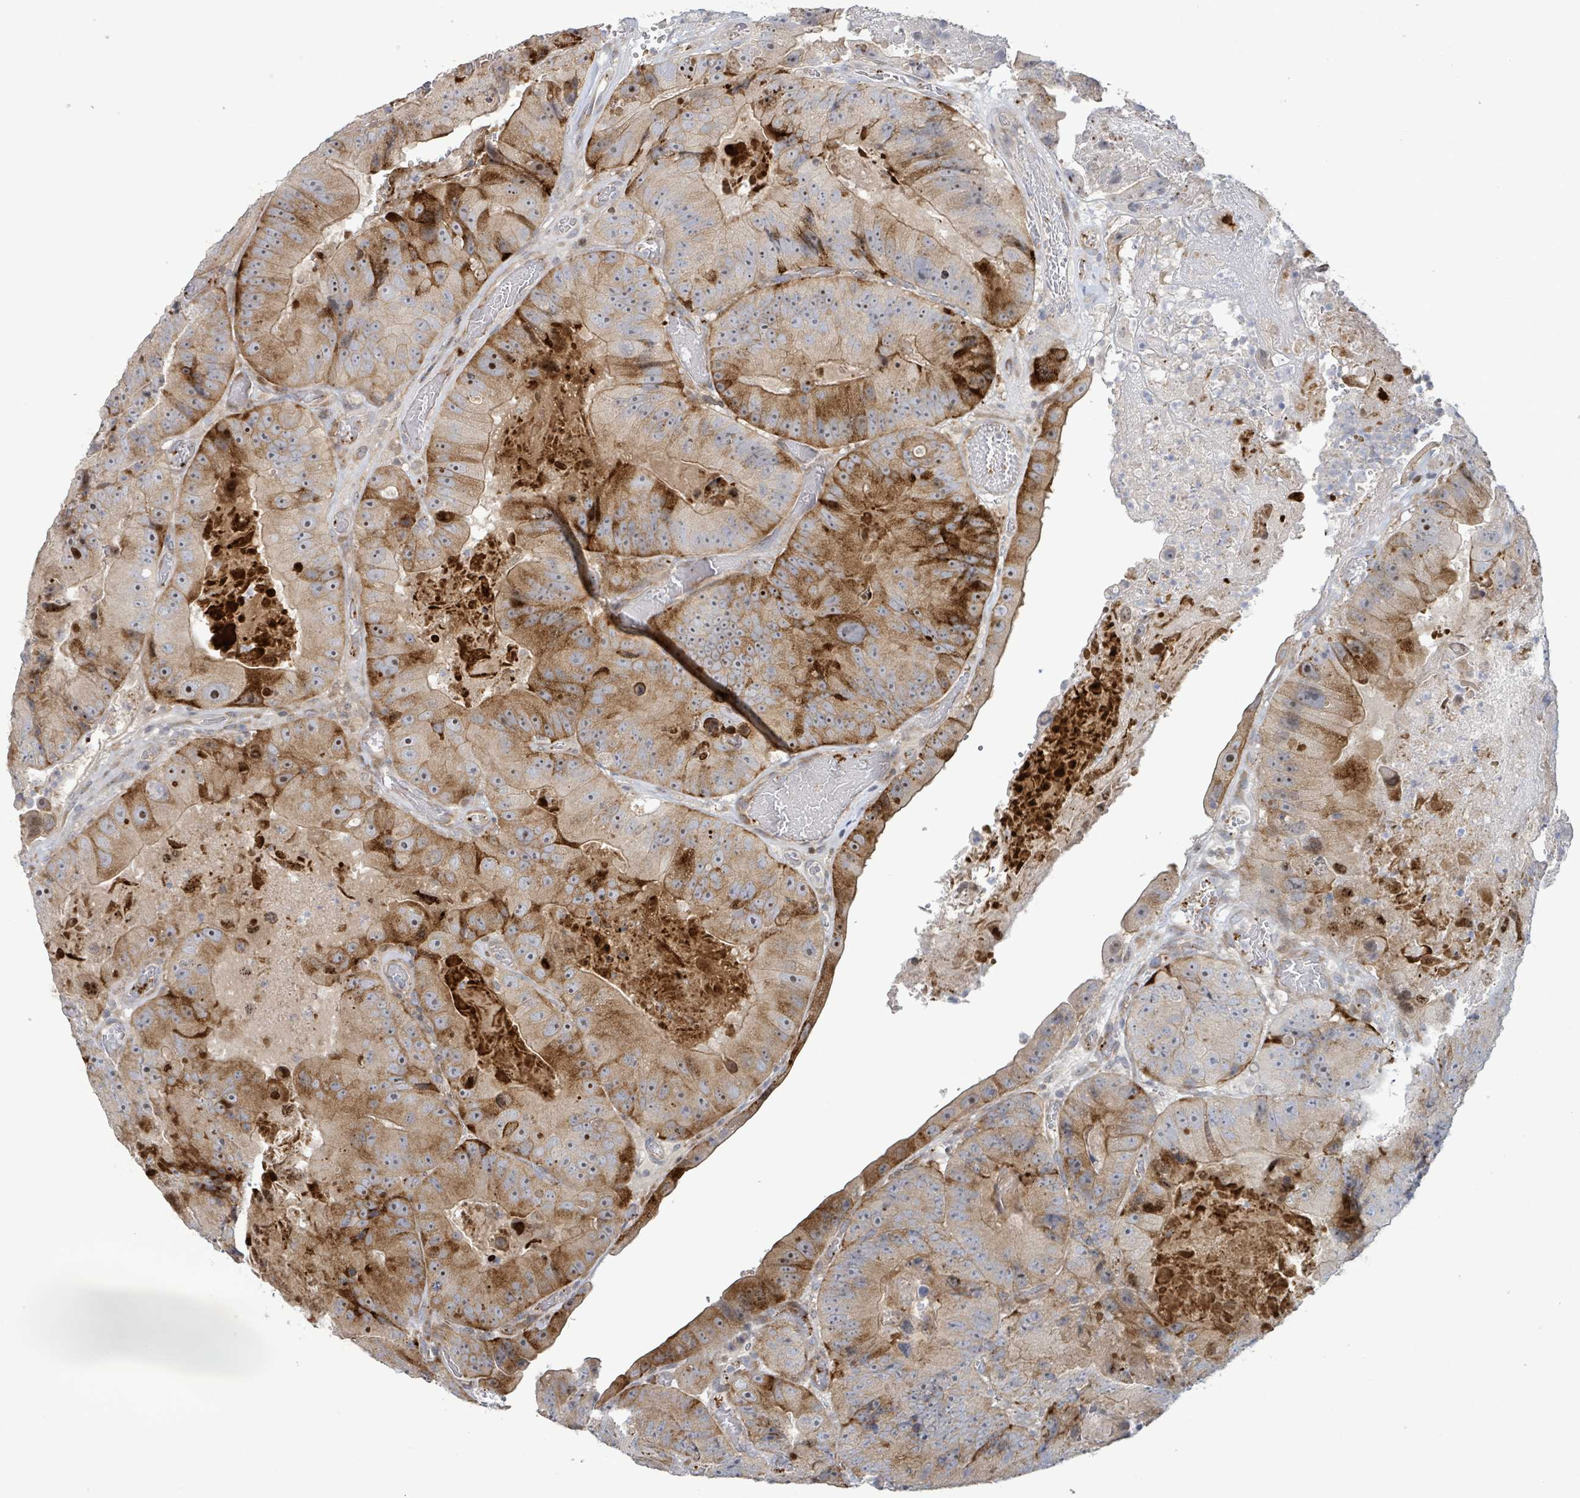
{"staining": {"intensity": "moderate", "quantity": "25%-75%", "location": "cytoplasmic/membranous"}, "tissue": "colorectal cancer", "cell_type": "Tumor cells", "image_type": "cancer", "snomed": [{"axis": "morphology", "description": "Adenocarcinoma, NOS"}, {"axis": "topography", "description": "Colon"}], "caption": "Immunohistochemical staining of human colorectal cancer (adenocarcinoma) demonstrates medium levels of moderate cytoplasmic/membranous expression in about 25%-75% of tumor cells.", "gene": "LILRA4", "patient": {"sex": "female", "age": 86}}